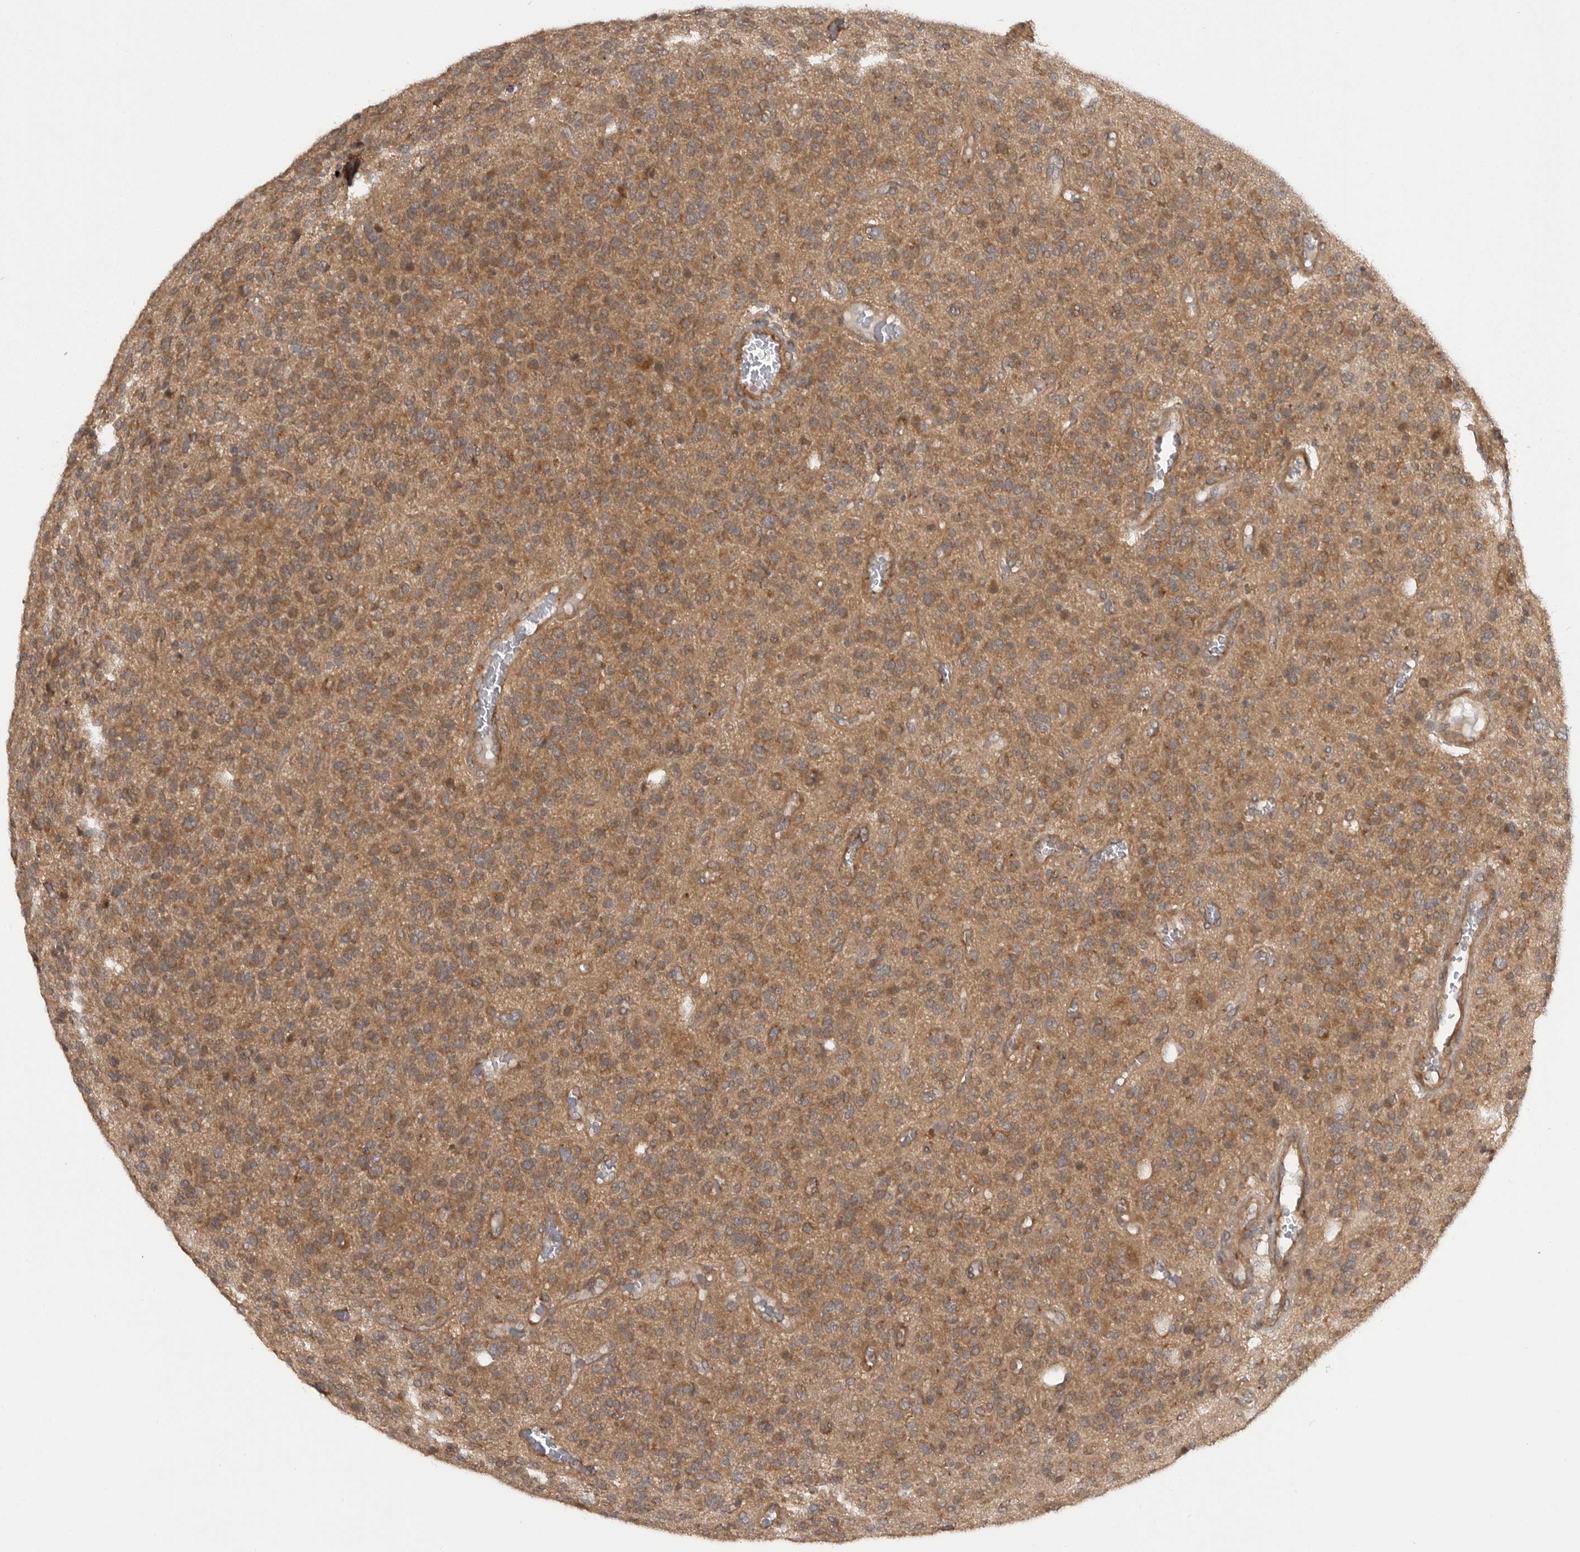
{"staining": {"intensity": "moderate", "quantity": ">75%", "location": "cytoplasmic/membranous"}, "tissue": "glioma", "cell_type": "Tumor cells", "image_type": "cancer", "snomed": [{"axis": "morphology", "description": "Glioma, malignant, High grade"}, {"axis": "topography", "description": "Brain"}], "caption": "Tumor cells display medium levels of moderate cytoplasmic/membranous expression in approximately >75% of cells in human malignant glioma (high-grade).", "gene": "PDCL", "patient": {"sex": "male", "age": 34}}